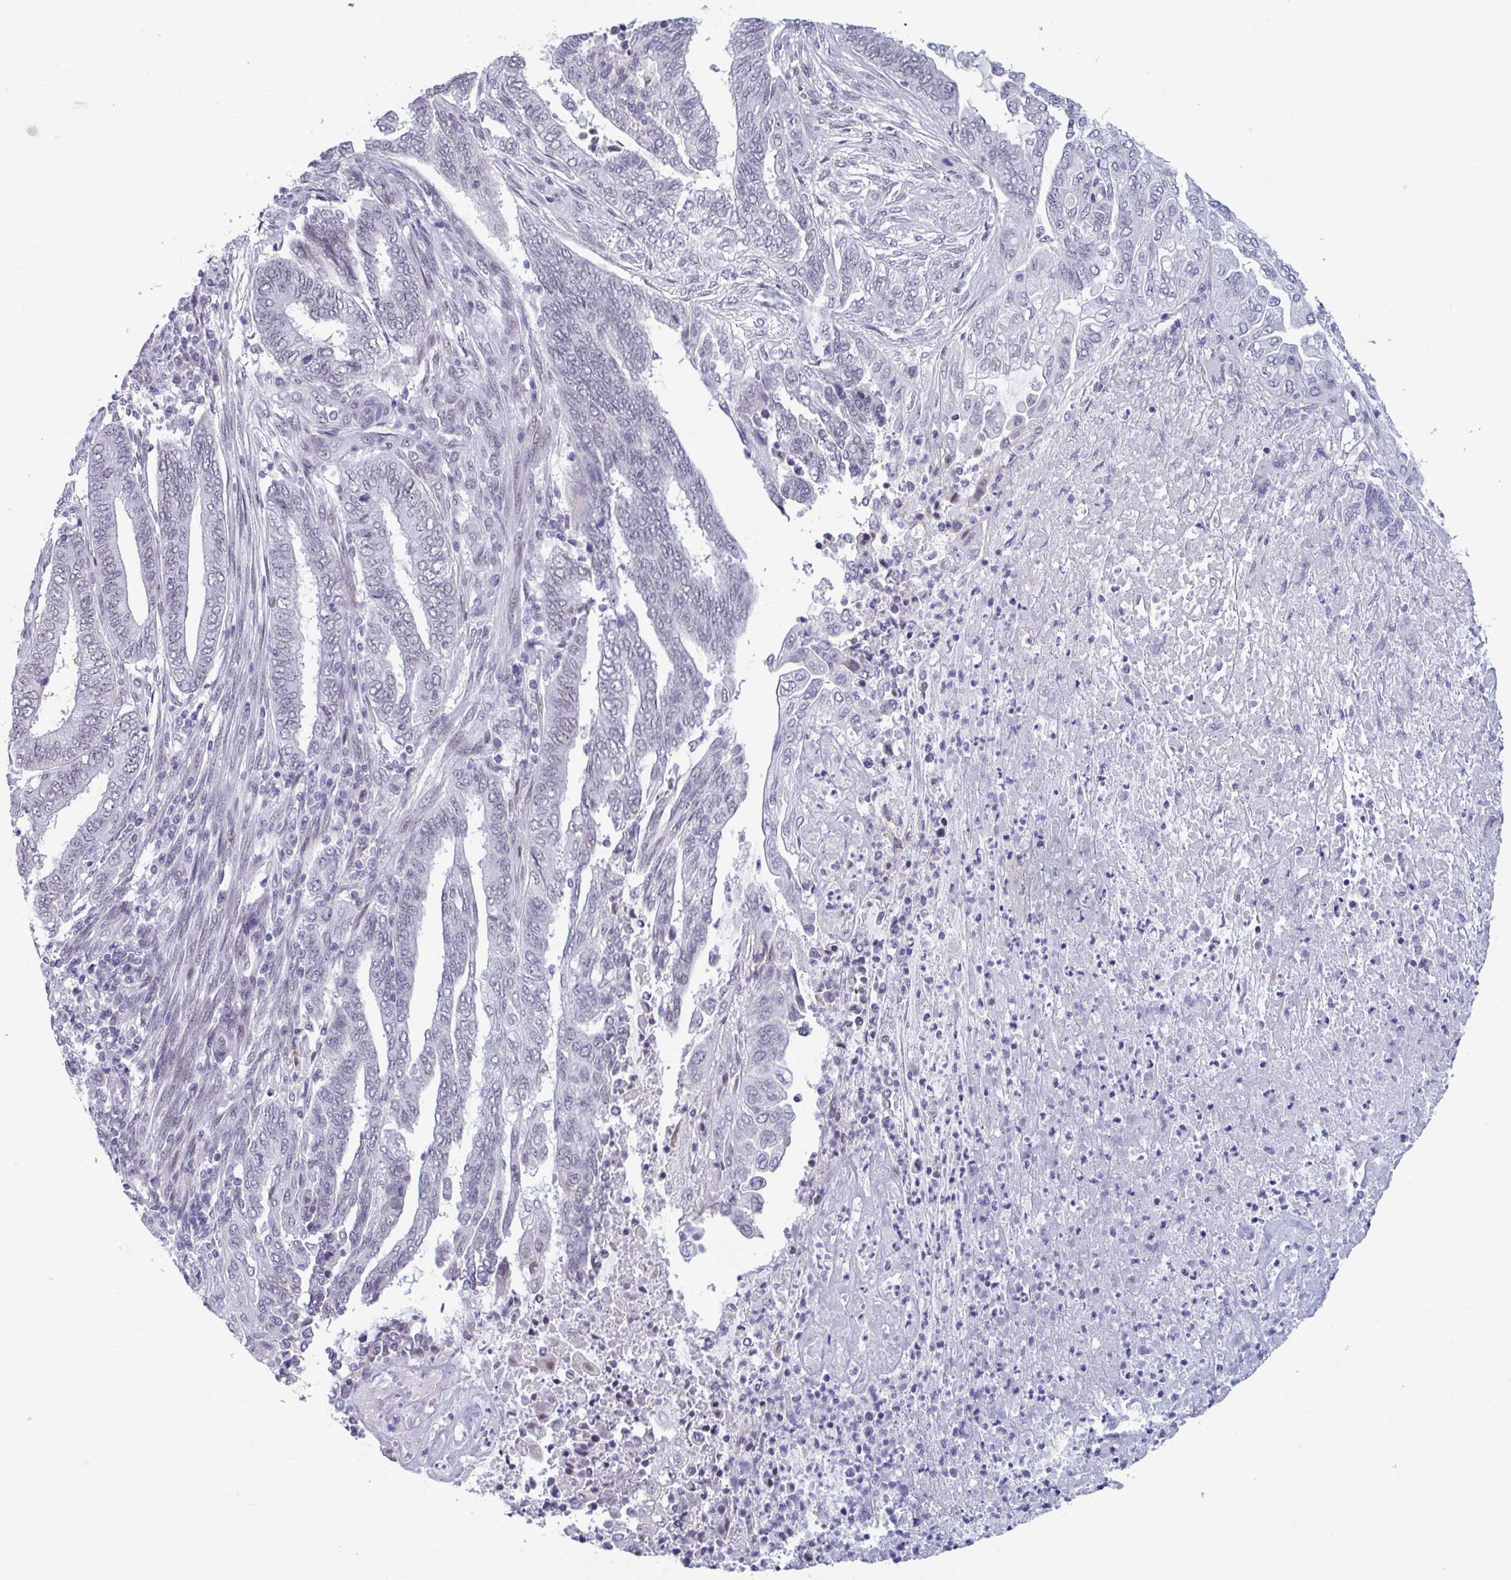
{"staining": {"intensity": "negative", "quantity": "none", "location": "none"}, "tissue": "endometrial cancer", "cell_type": "Tumor cells", "image_type": "cancer", "snomed": [{"axis": "morphology", "description": "Adenocarcinoma, NOS"}, {"axis": "topography", "description": "Uterus"}, {"axis": "topography", "description": "Endometrium"}], "caption": "Endometrial cancer was stained to show a protein in brown. There is no significant staining in tumor cells.", "gene": "MSMB", "patient": {"sex": "female", "age": 70}}